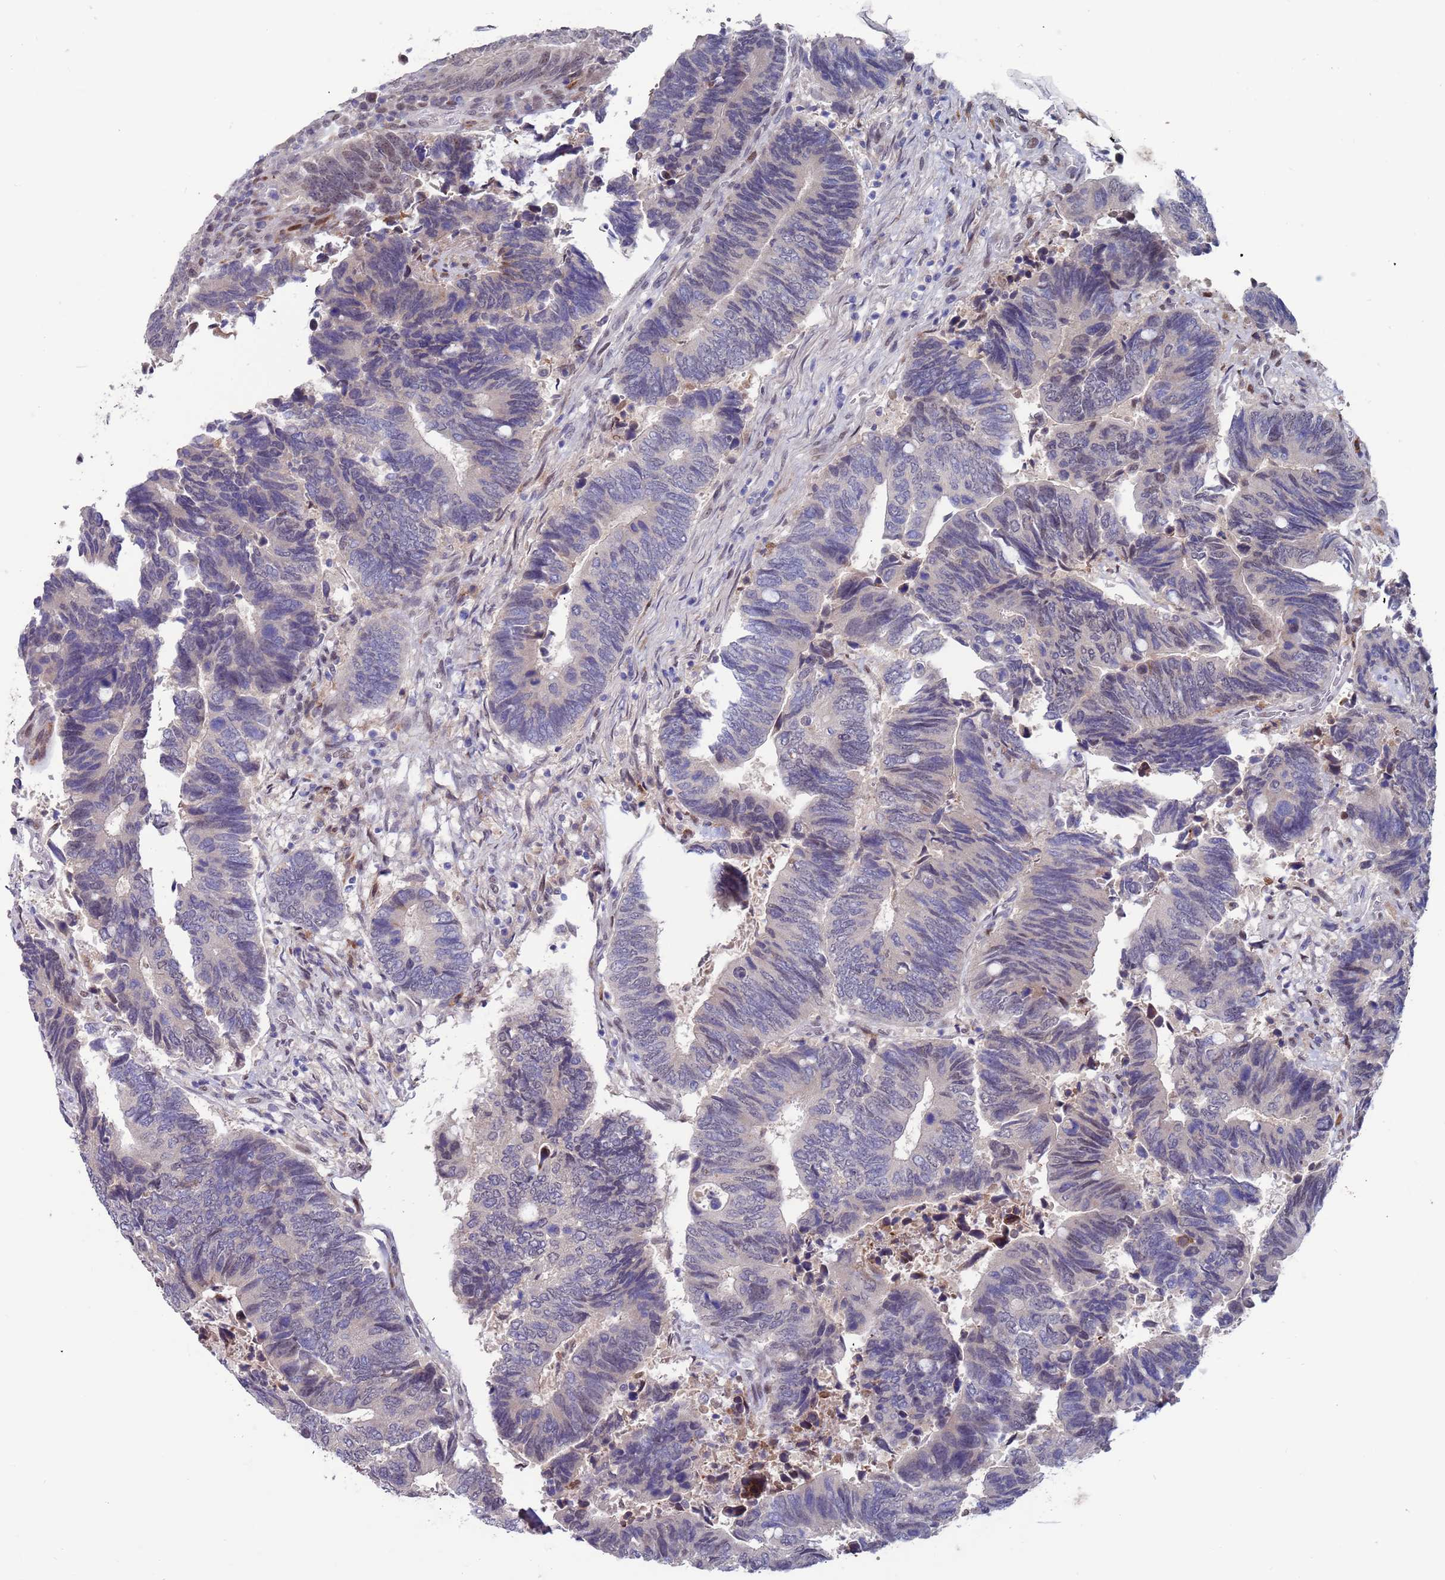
{"staining": {"intensity": "negative", "quantity": "none", "location": "none"}, "tissue": "colorectal cancer", "cell_type": "Tumor cells", "image_type": "cancer", "snomed": [{"axis": "morphology", "description": "Adenocarcinoma, NOS"}, {"axis": "topography", "description": "Colon"}], "caption": "Tumor cells show no significant protein positivity in adenocarcinoma (colorectal). (Brightfield microscopy of DAB (3,3'-diaminobenzidine) IHC at high magnification).", "gene": "FBXO27", "patient": {"sex": "male", "age": 87}}